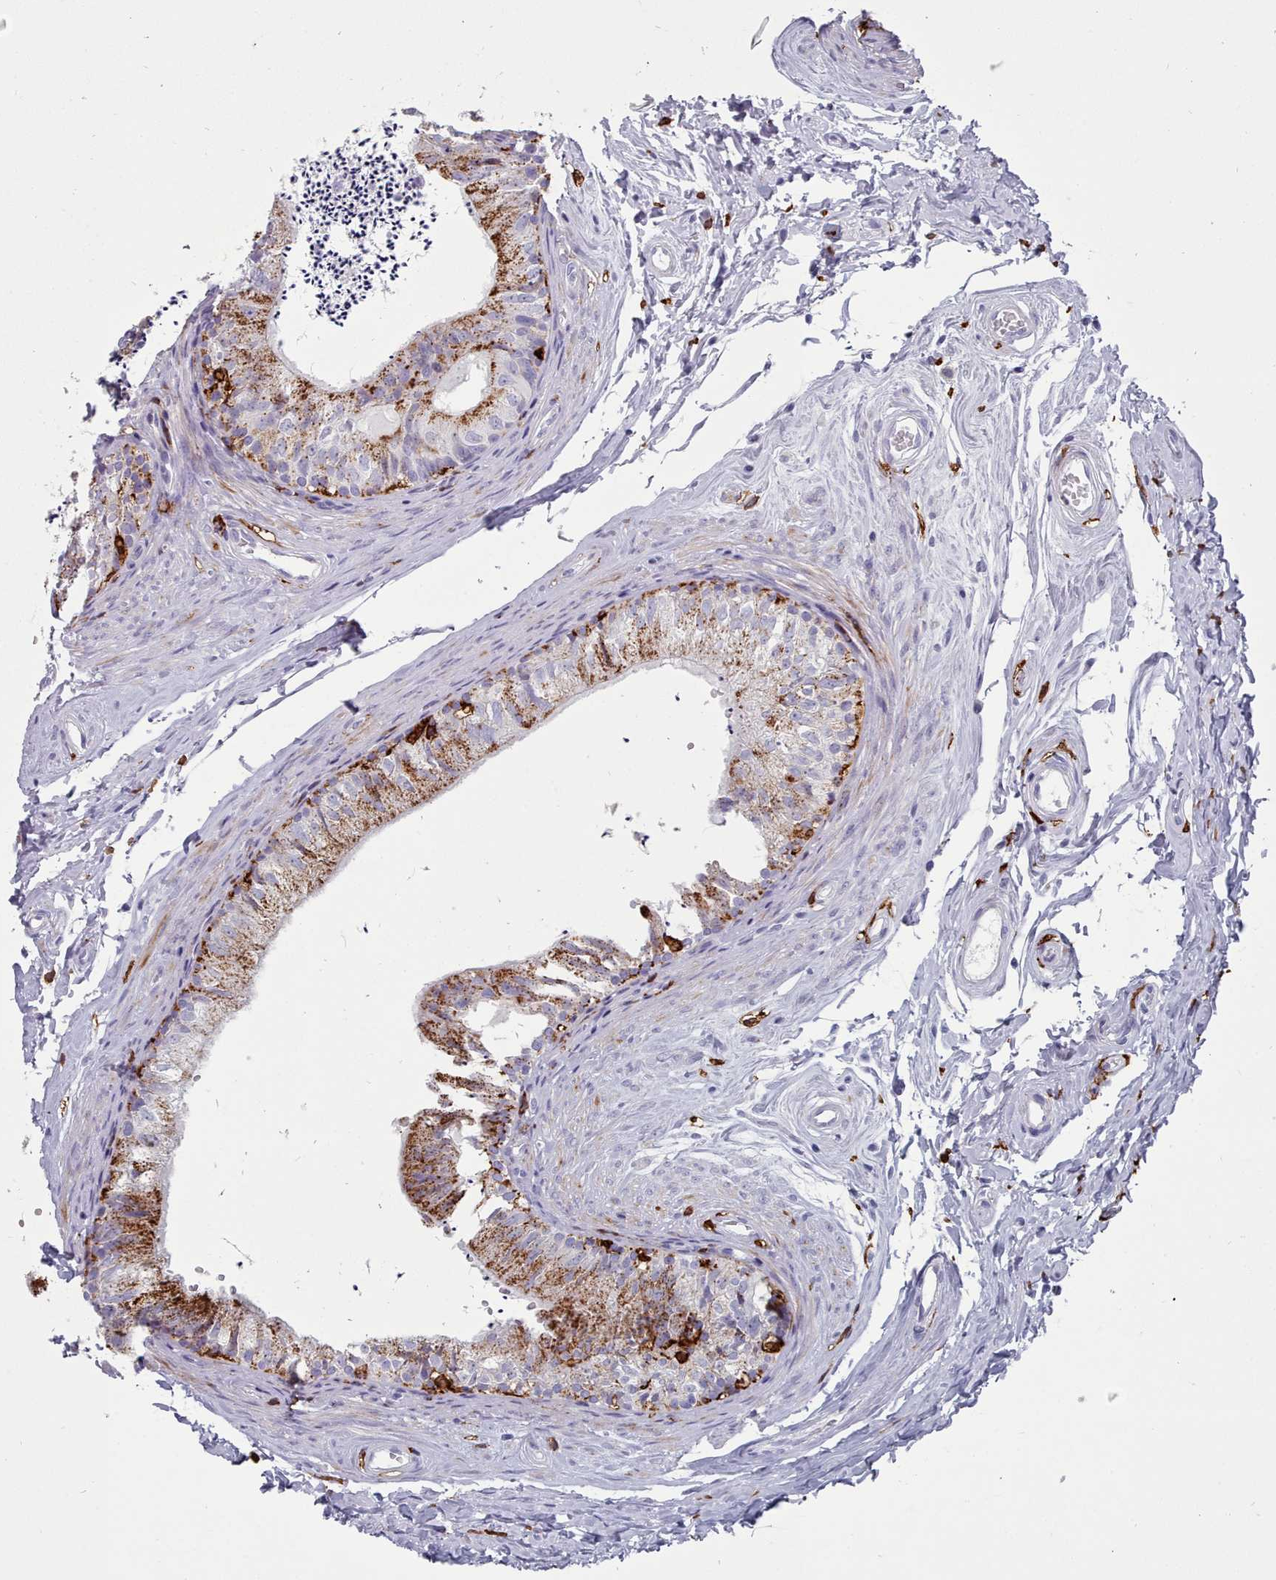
{"staining": {"intensity": "strong", "quantity": "25%-75%", "location": "cytoplasmic/membranous"}, "tissue": "epididymis", "cell_type": "Glandular cells", "image_type": "normal", "snomed": [{"axis": "morphology", "description": "Normal tissue, NOS"}, {"axis": "topography", "description": "Epididymis"}], "caption": "Glandular cells demonstrate high levels of strong cytoplasmic/membranous staining in about 25%-75% of cells in benign human epididymis. The protein is shown in brown color, while the nuclei are stained blue.", "gene": "AIF1", "patient": {"sex": "male", "age": 56}}